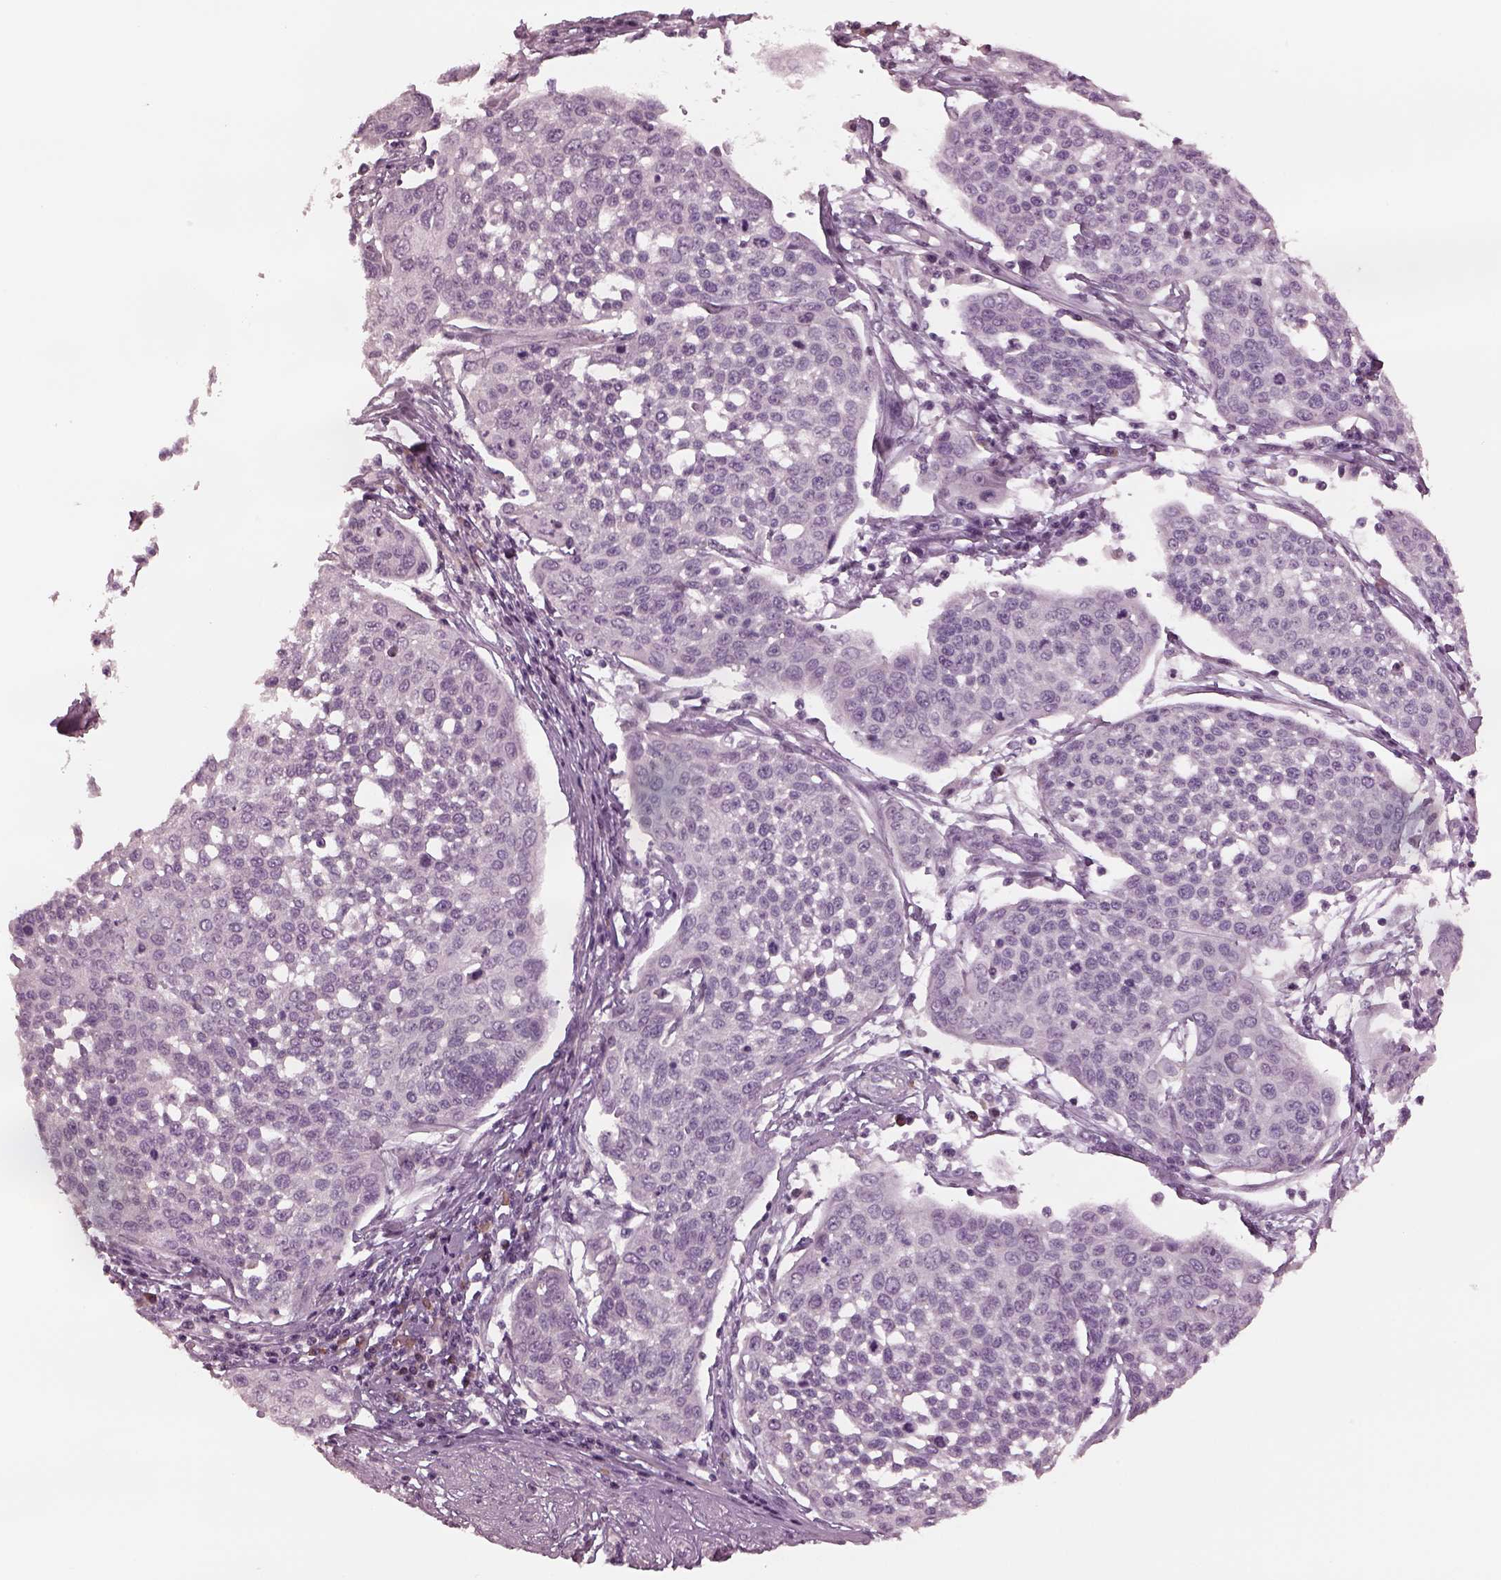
{"staining": {"intensity": "negative", "quantity": "none", "location": "none"}, "tissue": "cervical cancer", "cell_type": "Tumor cells", "image_type": "cancer", "snomed": [{"axis": "morphology", "description": "Squamous cell carcinoma, NOS"}, {"axis": "topography", "description": "Cervix"}], "caption": "Cervical squamous cell carcinoma was stained to show a protein in brown. There is no significant expression in tumor cells.", "gene": "MIA", "patient": {"sex": "female", "age": 34}}